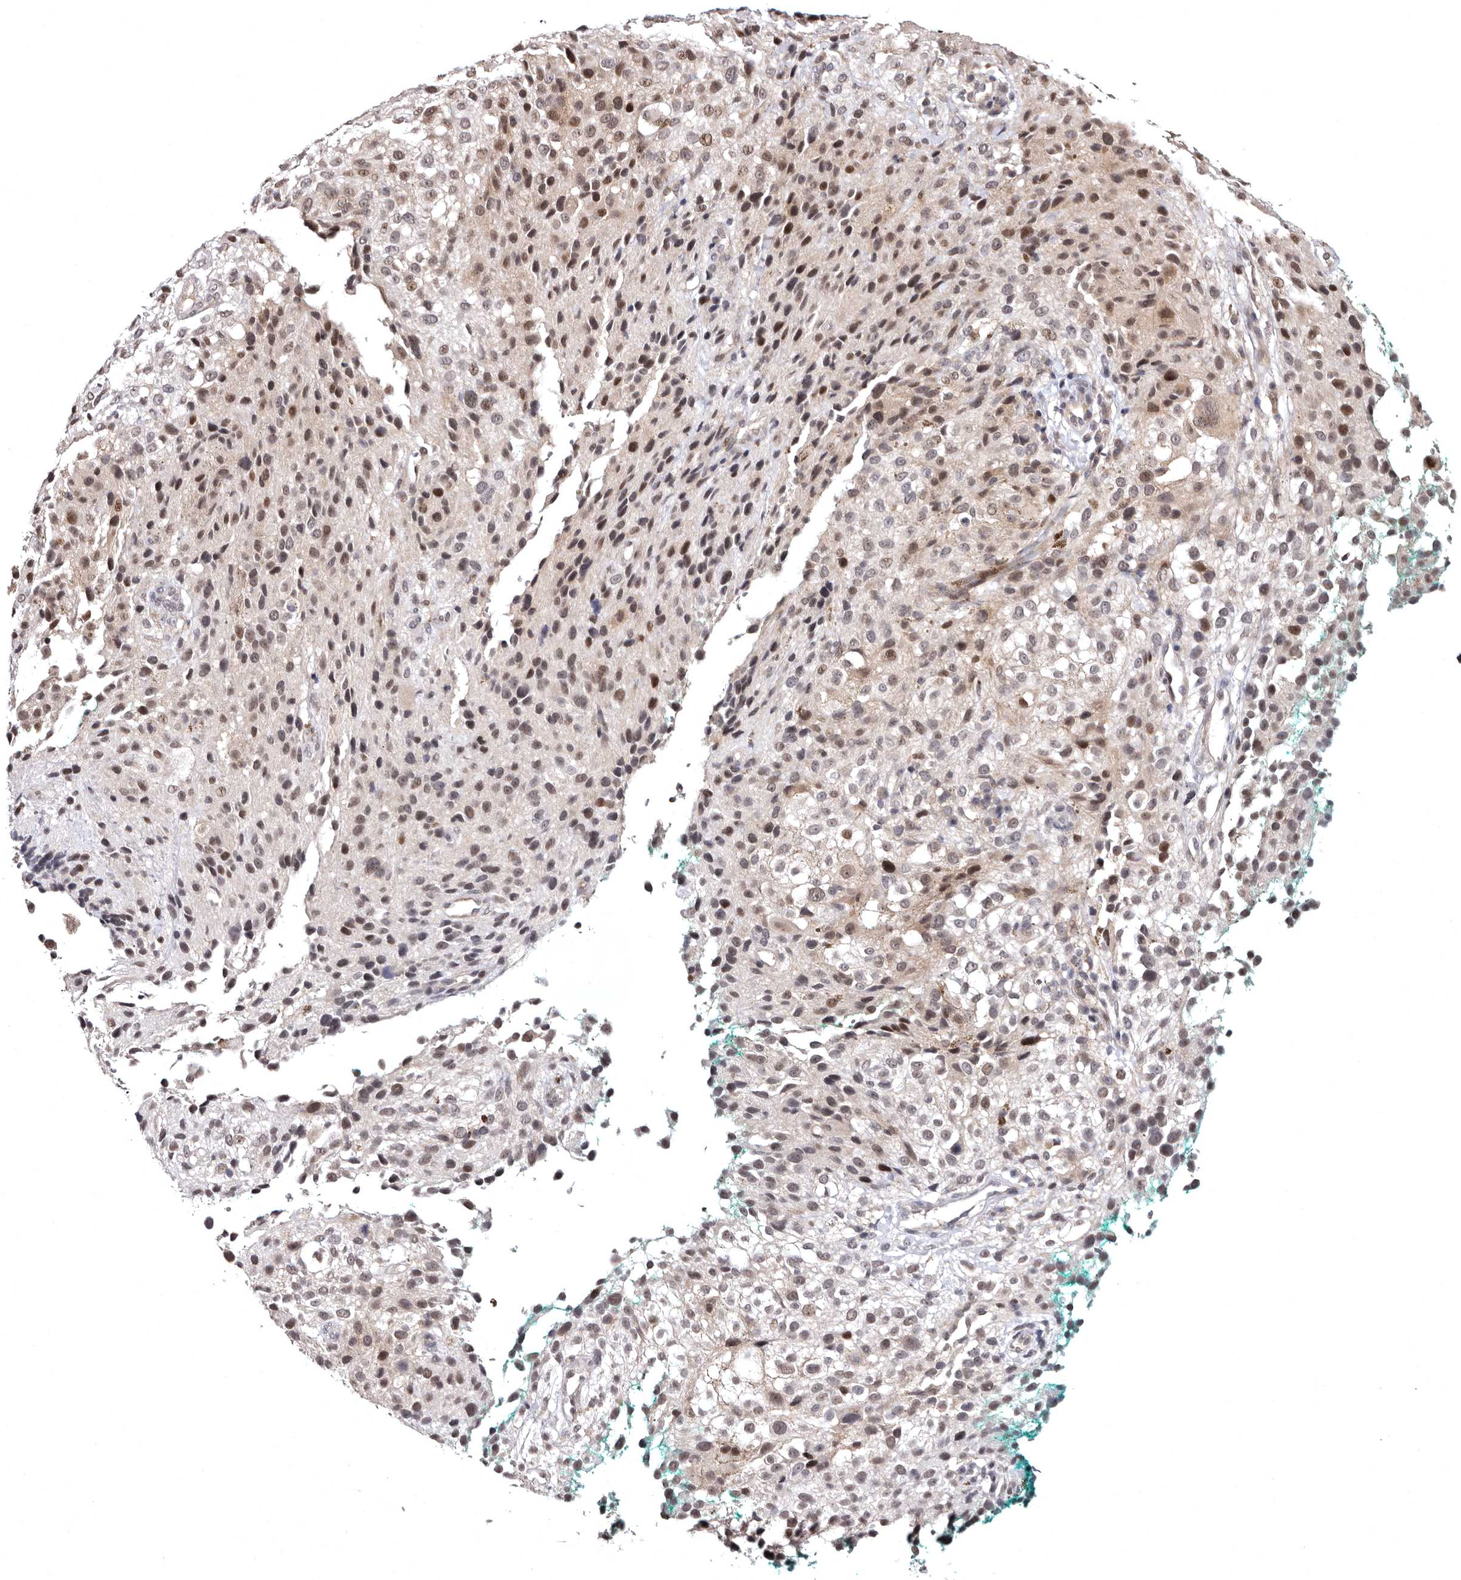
{"staining": {"intensity": "moderate", "quantity": ">75%", "location": "nuclear"}, "tissue": "melanoma", "cell_type": "Tumor cells", "image_type": "cancer", "snomed": [{"axis": "morphology", "description": "Necrosis, NOS"}, {"axis": "morphology", "description": "Malignant melanoma, NOS"}, {"axis": "topography", "description": "Skin"}], "caption": "This image exhibits malignant melanoma stained with immunohistochemistry (IHC) to label a protein in brown. The nuclear of tumor cells show moderate positivity for the protein. Nuclei are counter-stained blue.", "gene": "PHF20L1", "patient": {"sex": "female", "age": 87}}